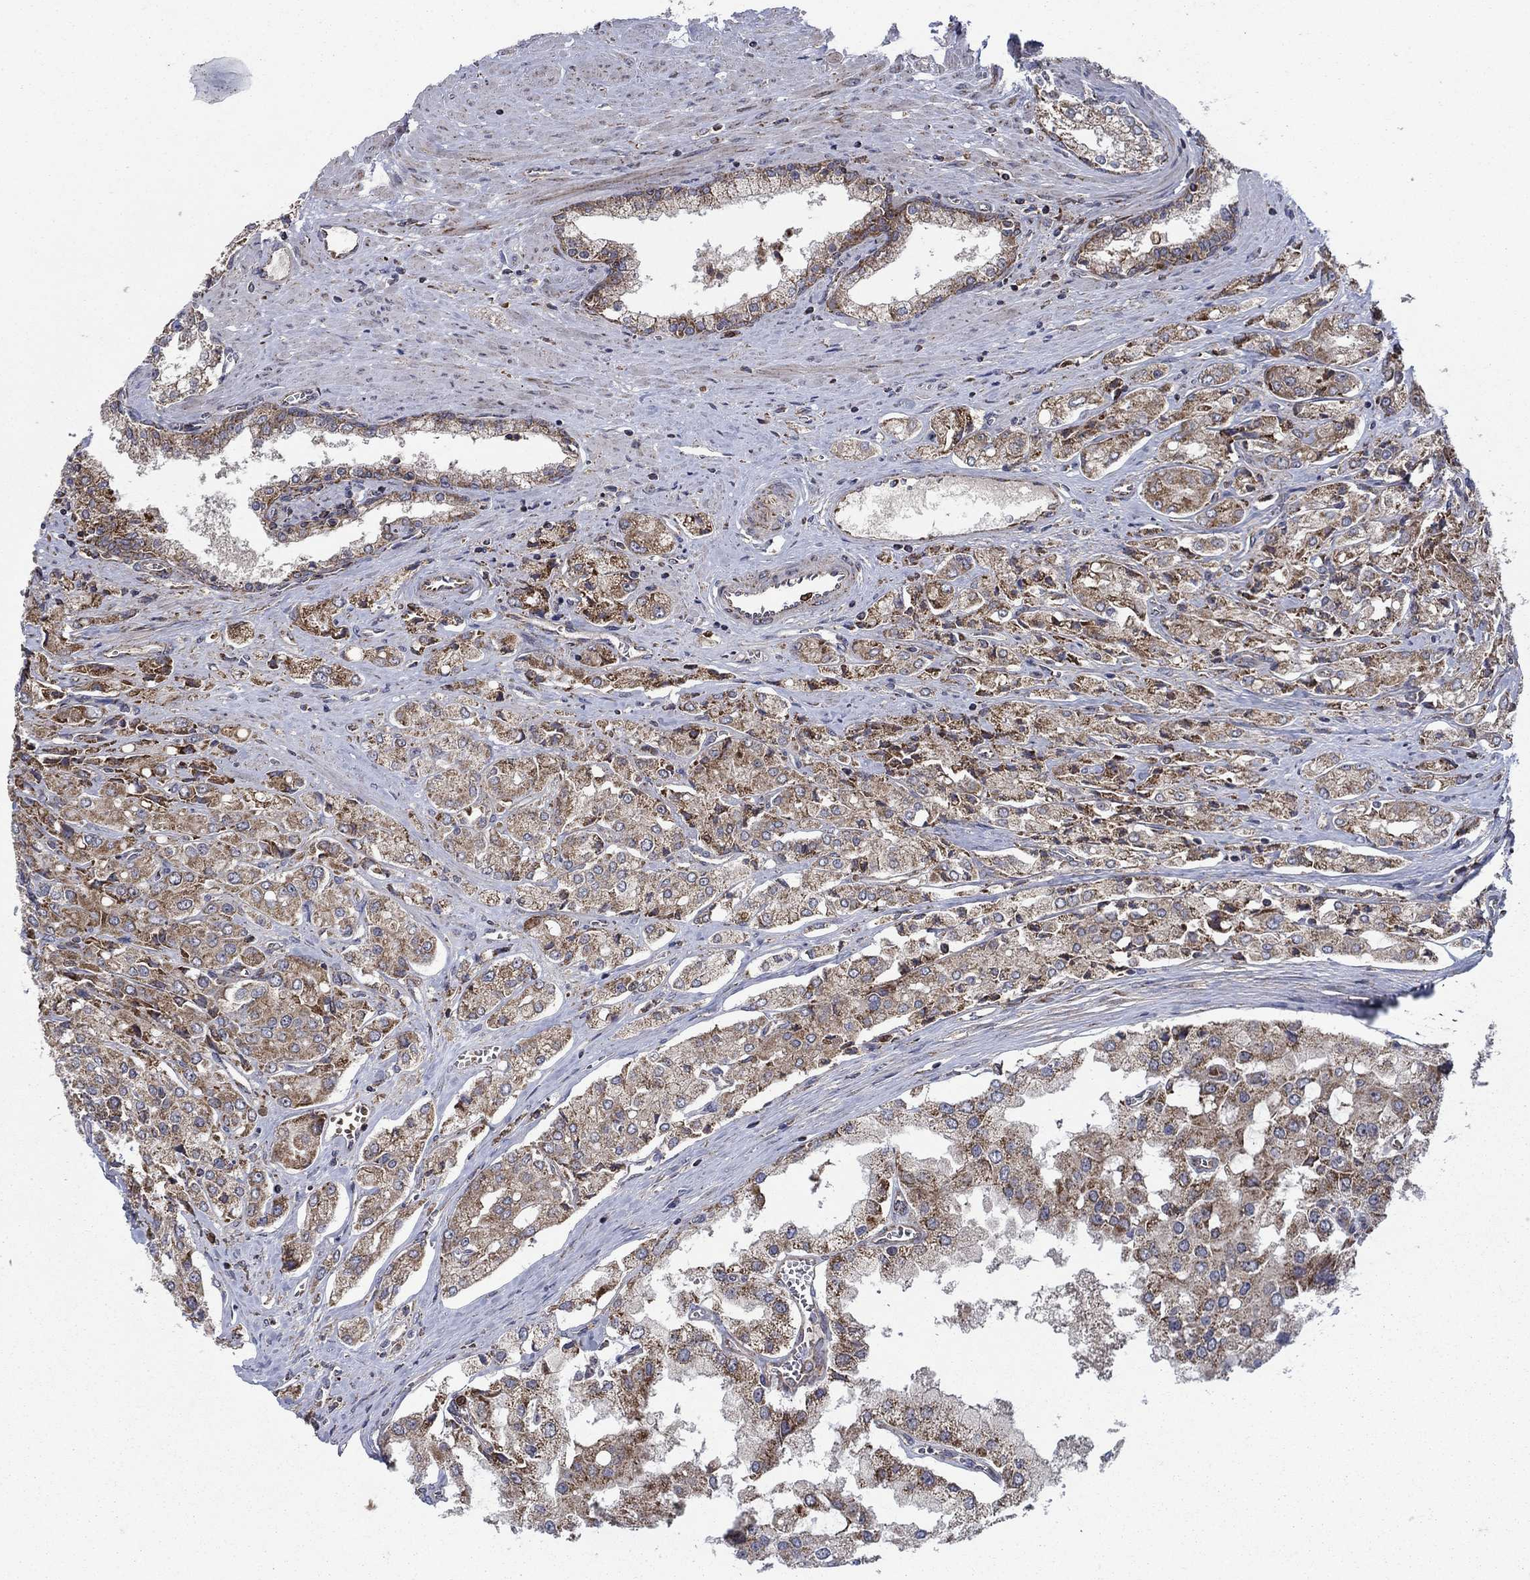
{"staining": {"intensity": "moderate", "quantity": ">75%", "location": "cytoplasmic/membranous"}, "tissue": "prostate cancer", "cell_type": "Tumor cells", "image_type": "cancer", "snomed": [{"axis": "morphology", "description": "Adenocarcinoma, NOS"}, {"axis": "topography", "description": "Prostate and seminal vesicle, NOS"}, {"axis": "topography", "description": "Prostate"}], "caption": "Immunohistochemistry (DAB) staining of human prostate adenocarcinoma demonstrates moderate cytoplasmic/membranous protein expression in about >75% of tumor cells.", "gene": "RNF19B", "patient": {"sex": "male", "age": 67}}